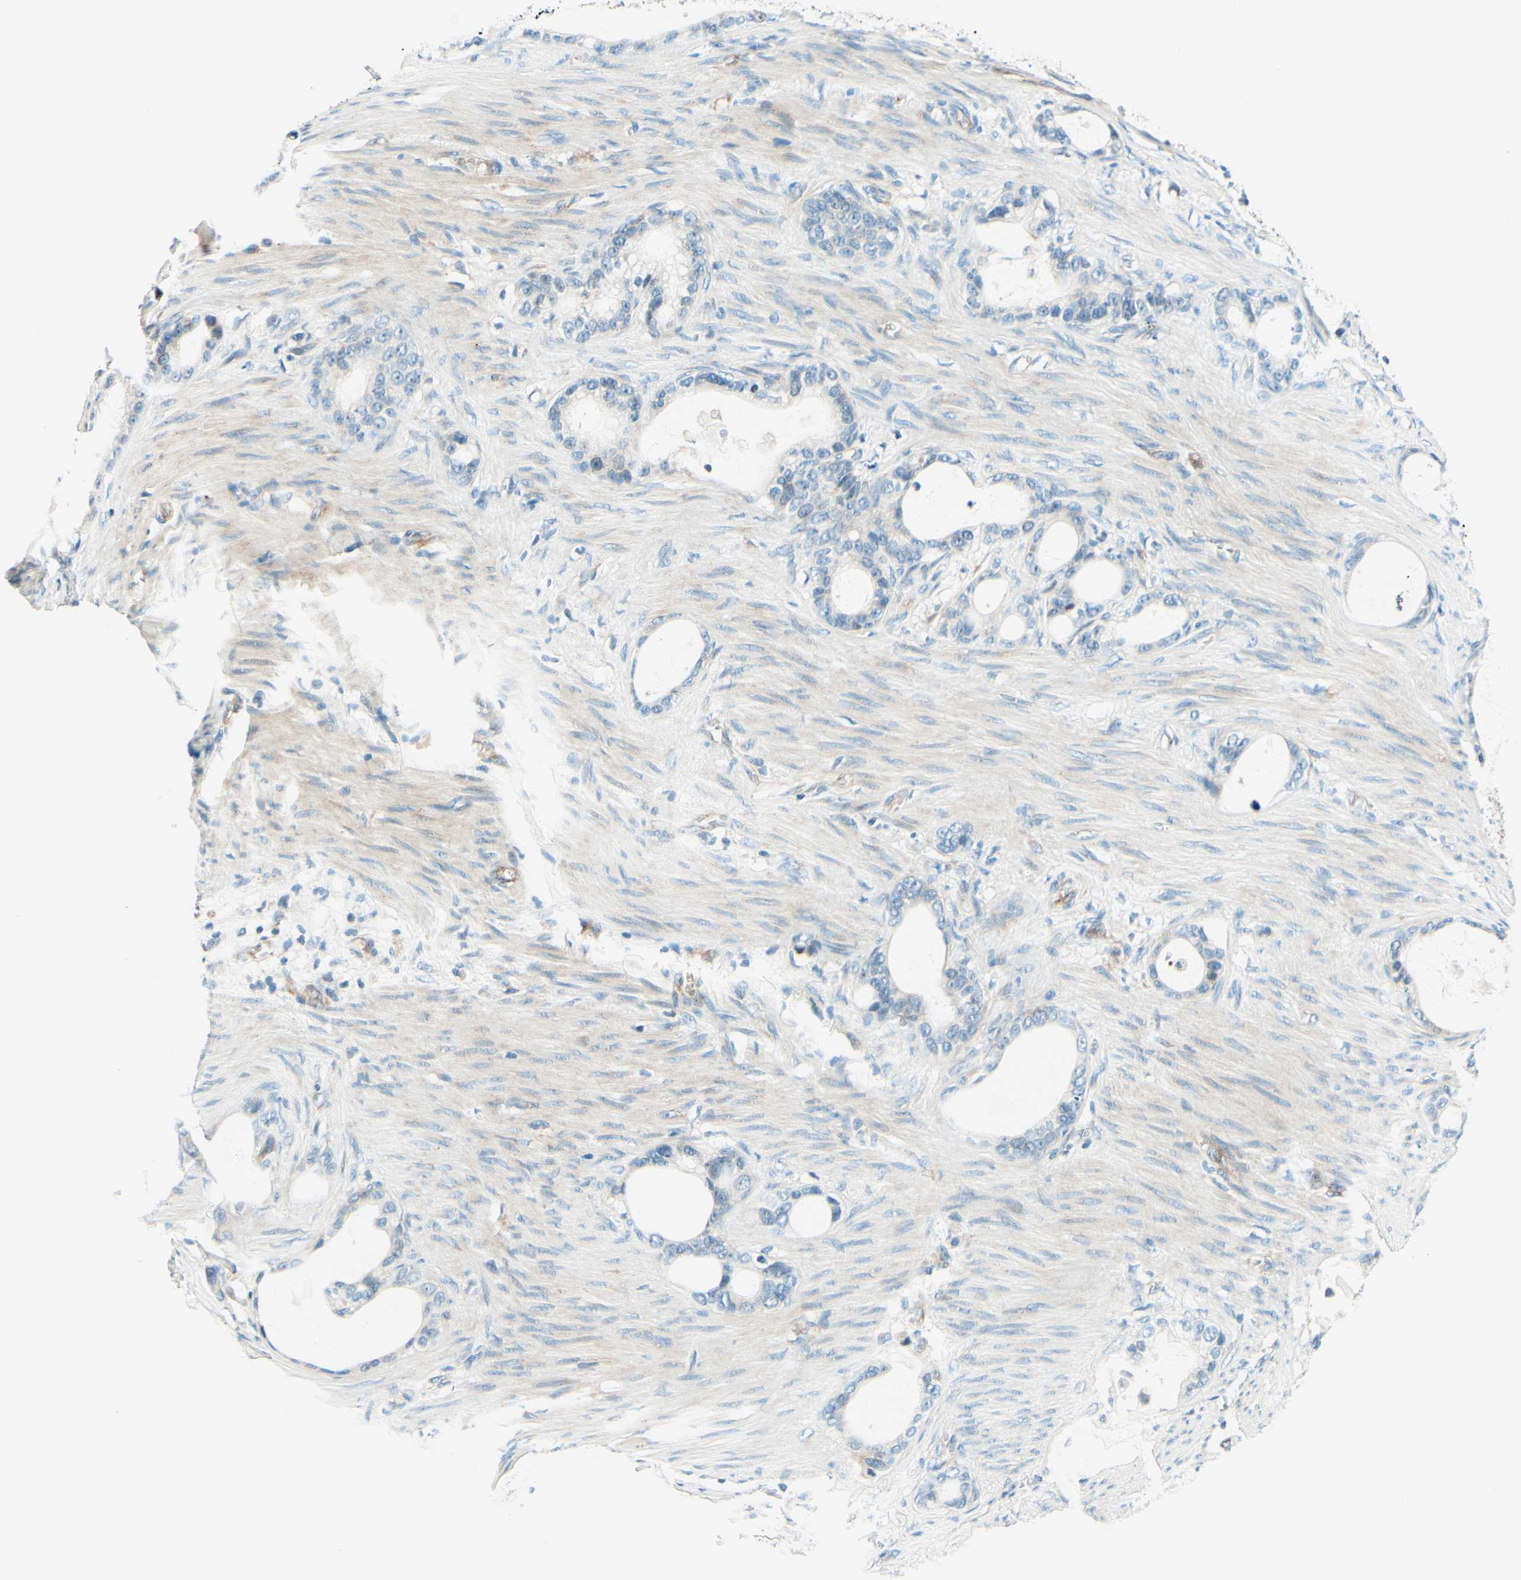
{"staining": {"intensity": "negative", "quantity": "none", "location": "none"}, "tissue": "stomach cancer", "cell_type": "Tumor cells", "image_type": "cancer", "snomed": [{"axis": "morphology", "description": "Adenocarcinoma, NOS"}, {"axis": "topography", "description": "Stomach"}], "caption": "High power microscopy photomicrograph of an immunohistochemistry micrograph of stomach cancer, revealing no significant positivity in tumor cells. Nuclei are stained in blue.", "gene": "TAOK2", "patient": {"sex": "female", "age": 75}}